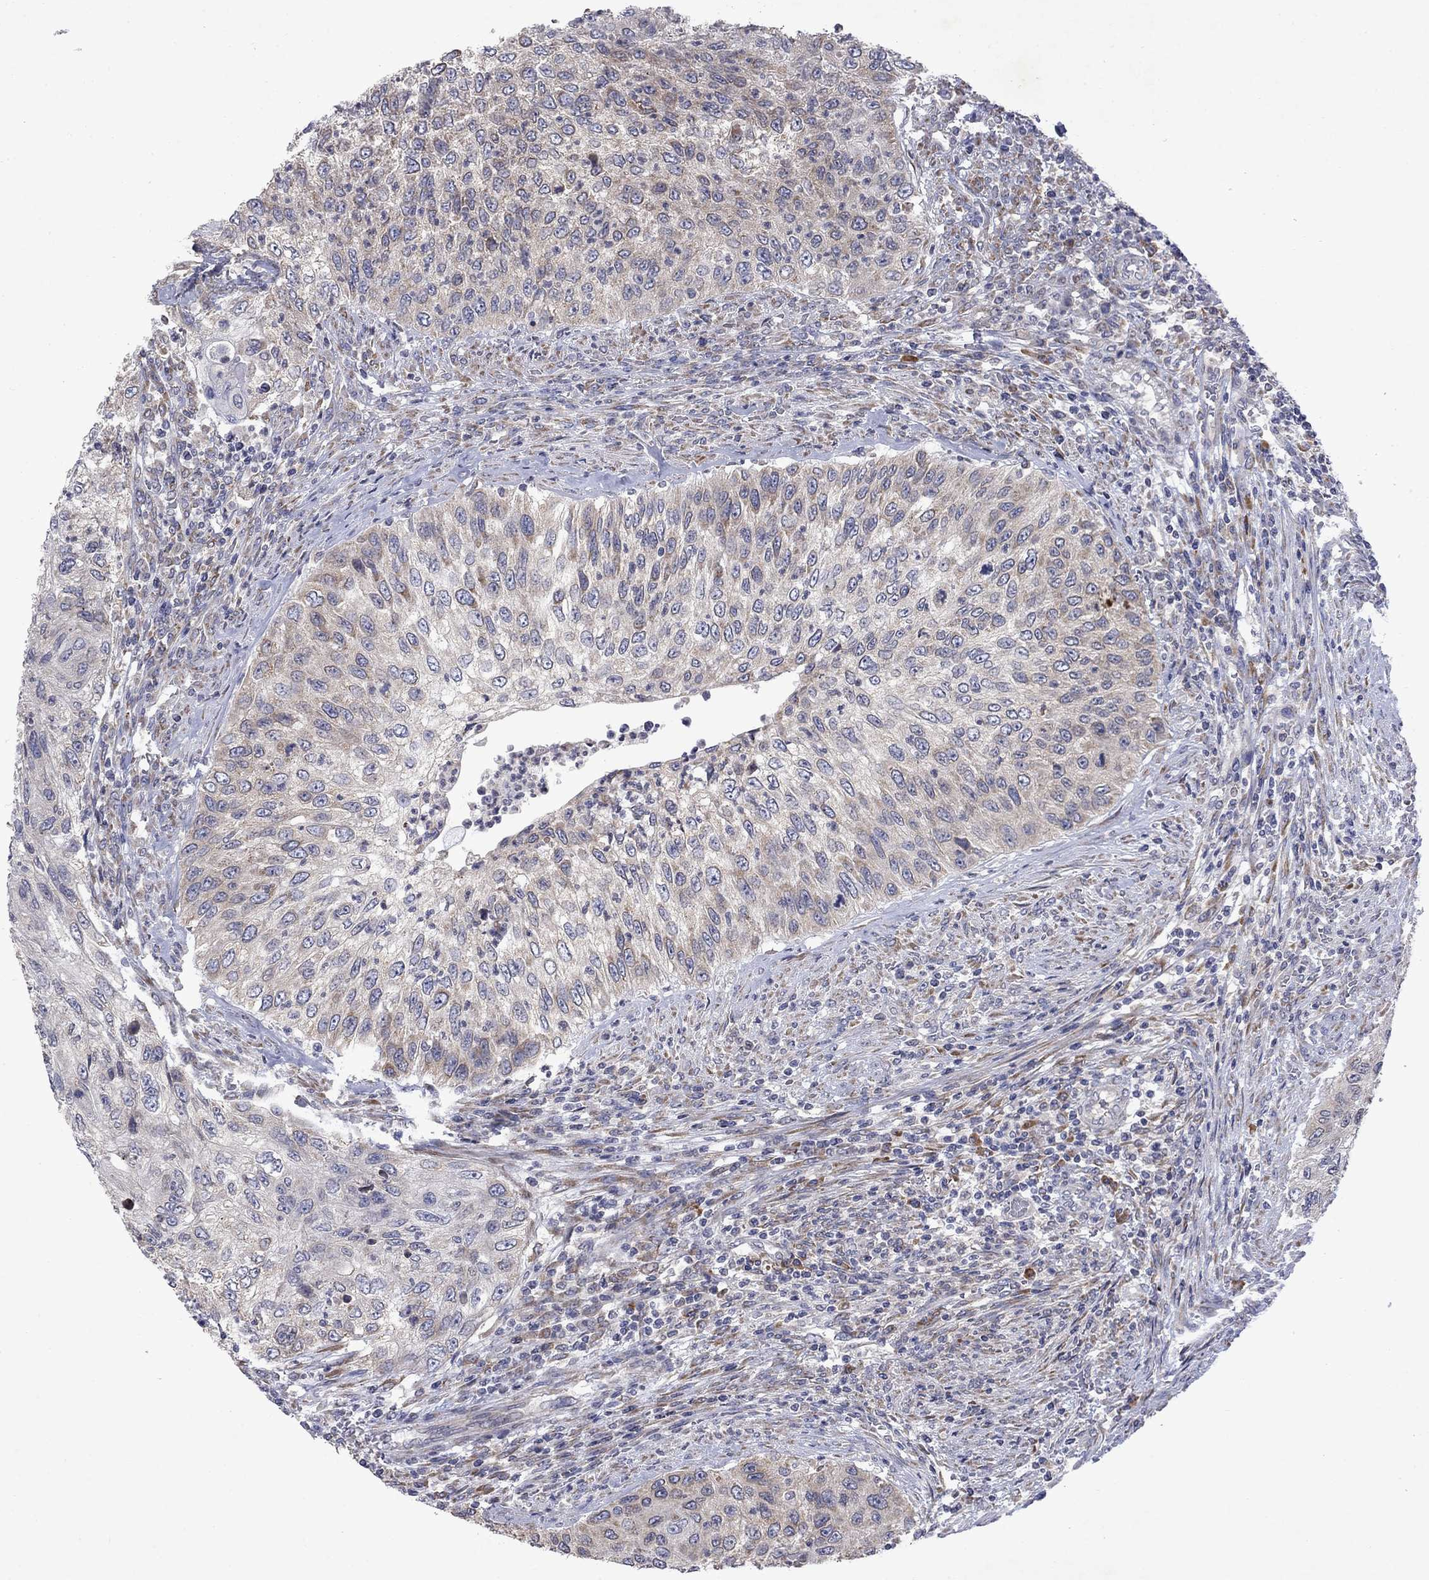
{"staining": {"intensity": "negative", "quantity": "none", "location": "none"}, "tissue": "urothelial cancer", "cell_type": "Tumor cells", "image_type": "cancer", "snomed": [{"axis": "morphology", "description": "Urothelial carcinoma, High grade"}, {"axis": "topography", "description": "Urinary bladder"}], "caption": "Image shows no significant protein positivity in tumor cells of high-grade urothelial carcinoma.", "gene": "TMEM97", "patient": {"sex": "female", "age": 60}}